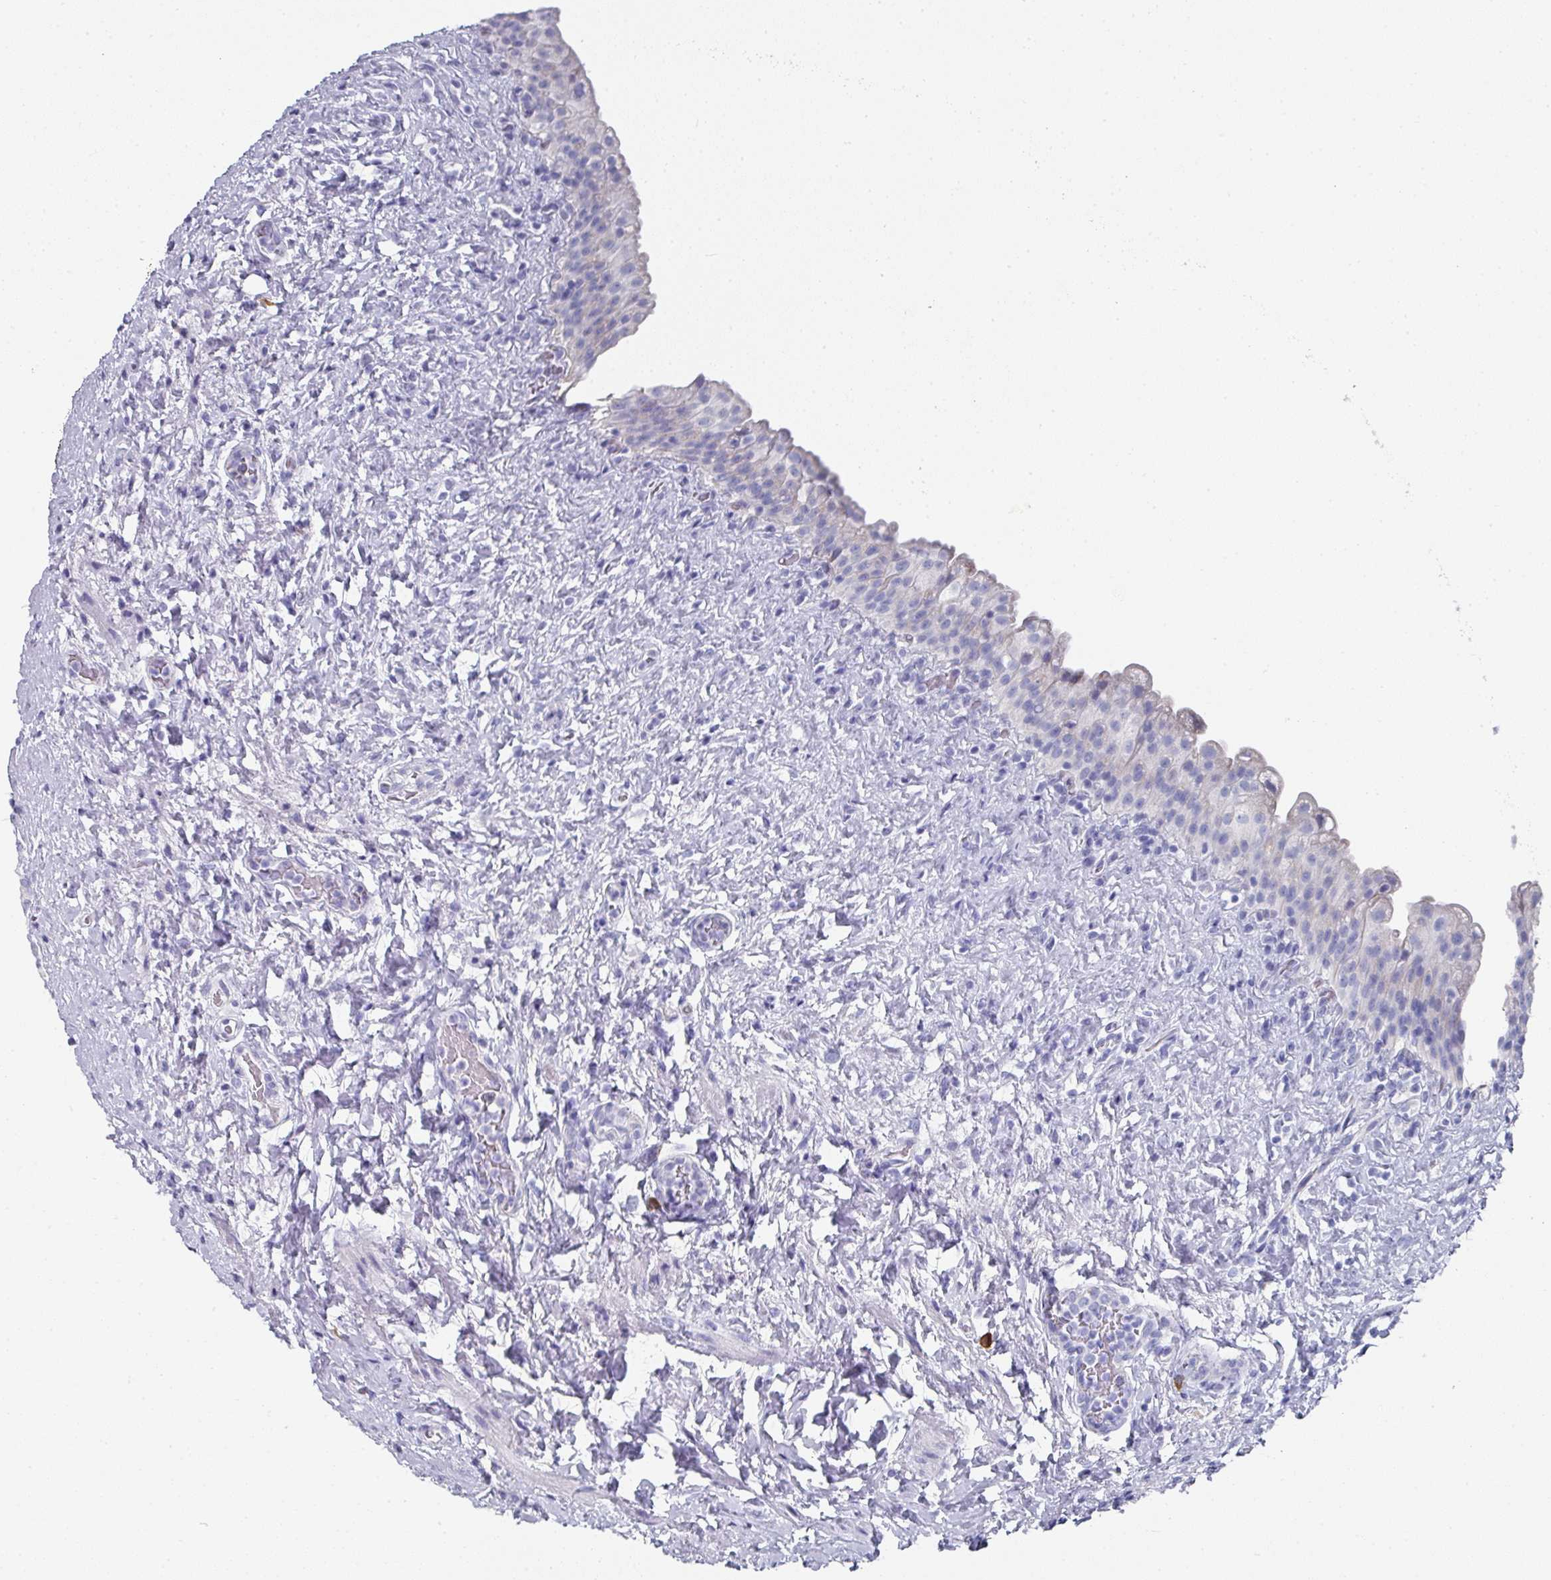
{"staining": {"intensity": "negative", "quantity": "none", "location": "none"}, "tissue": "urinary bladder", "cell_type": "Urothelial cells", "image_type": "normal", "snomed": [{"axis": "morphology", "description": "Normal tissue, NOS"}, {"axis": "topography", "description": "Urinary bladder"}], "caption": "This is an IHC histopathology image of normal urinary bladder. There is no positivity in urothelial cells.", "gene": "SETBP1", "patient": {"sex": "female", "age": 27}}